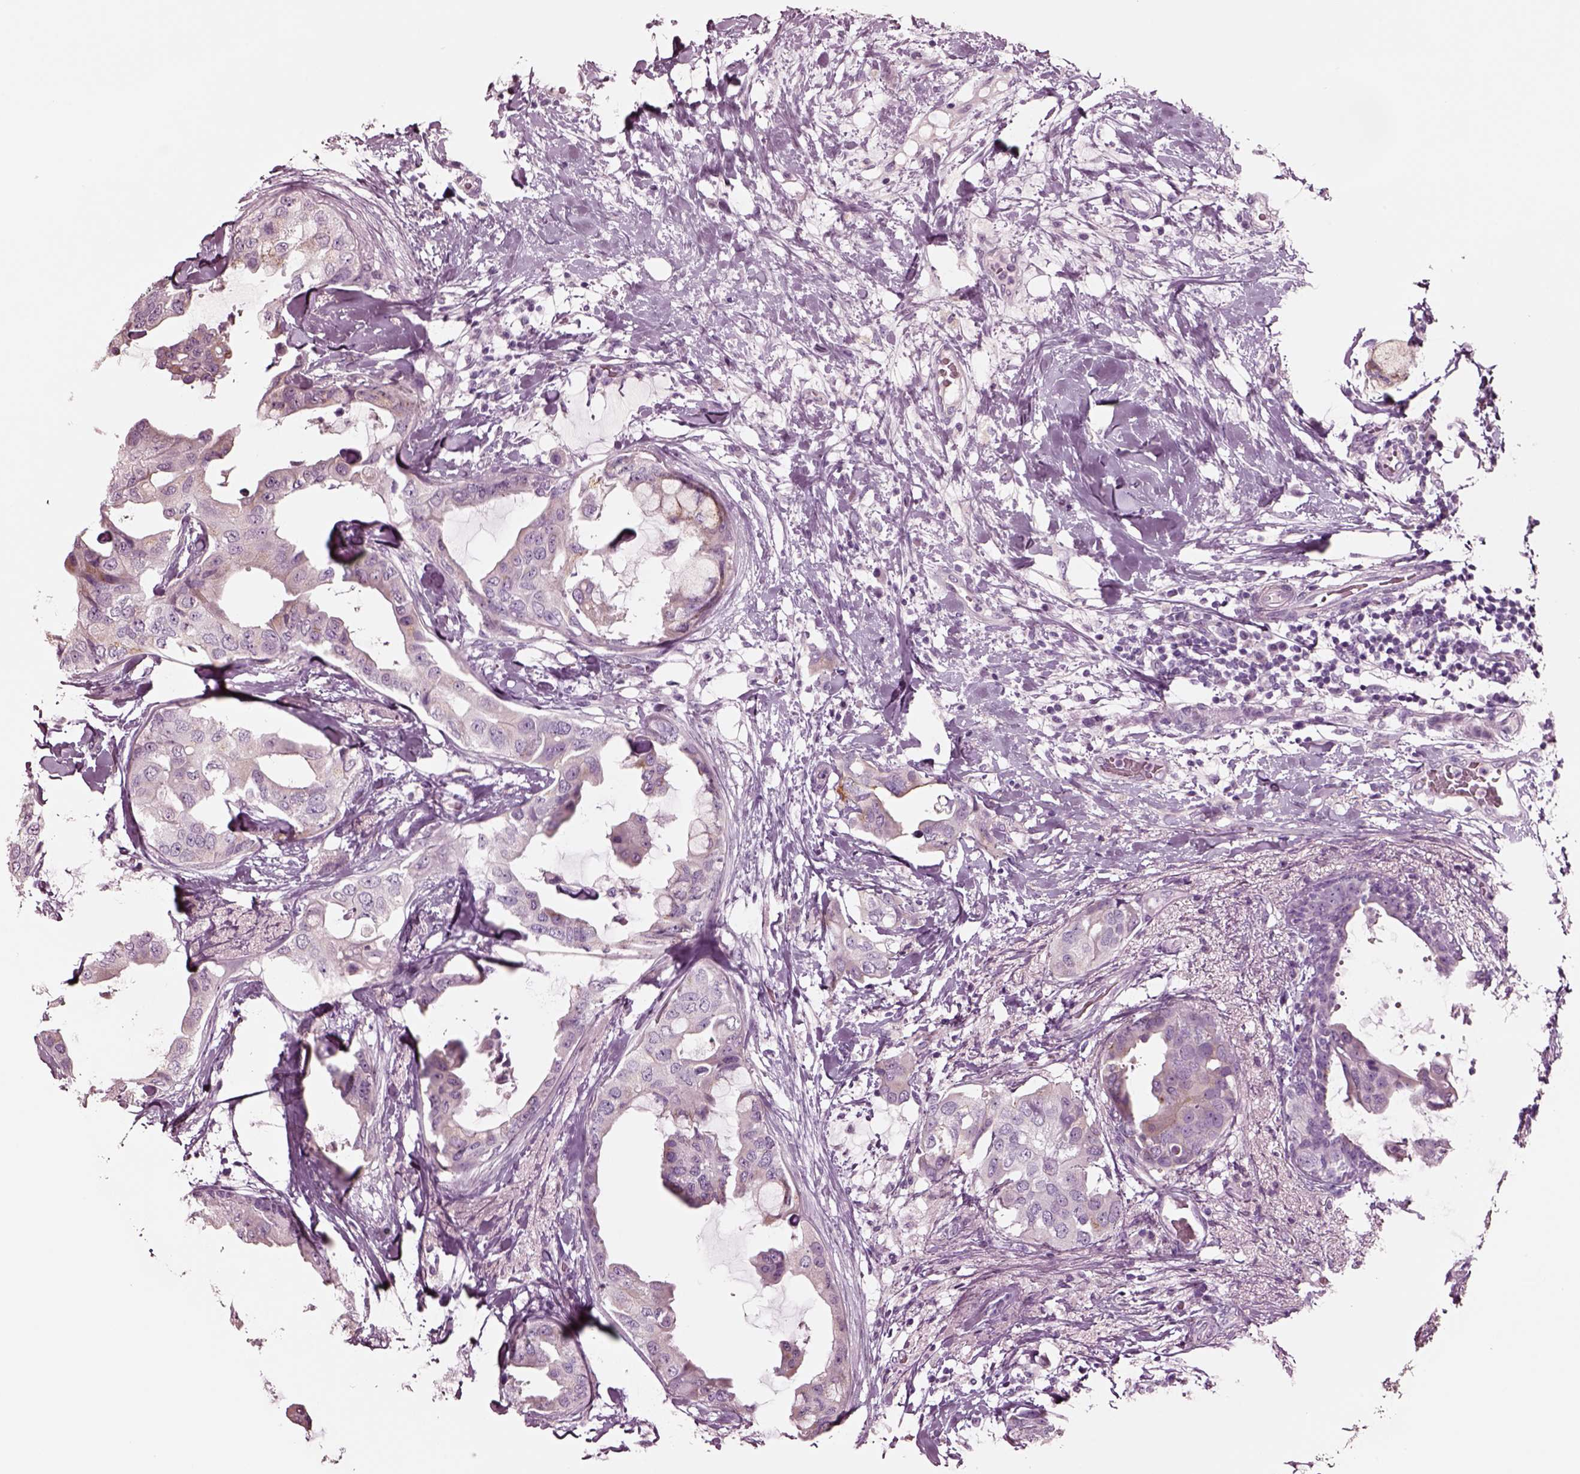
{"staining": {"intensity": "negative", "quantity": "none", "location": "none"}, "tissue": "breast cancer", "cell_type": "Tumor cells", "image_type": "cancer", "snomed": [{"axis": "morphology", "description": "Normal tissue, NOS"}, {"axis": "morphology", "description": "Duct carcinoma"}, {"axis": "topography", "description": "Breast"}], "caption": "IHC micrograph of neoplastic tissue: human invasive ductal carcinoma (breast) stained with DAB reveals no significant protein staining in tumor cells.", "gene": "NMRK2", "patient": {"sex": "female", "age": 40}}